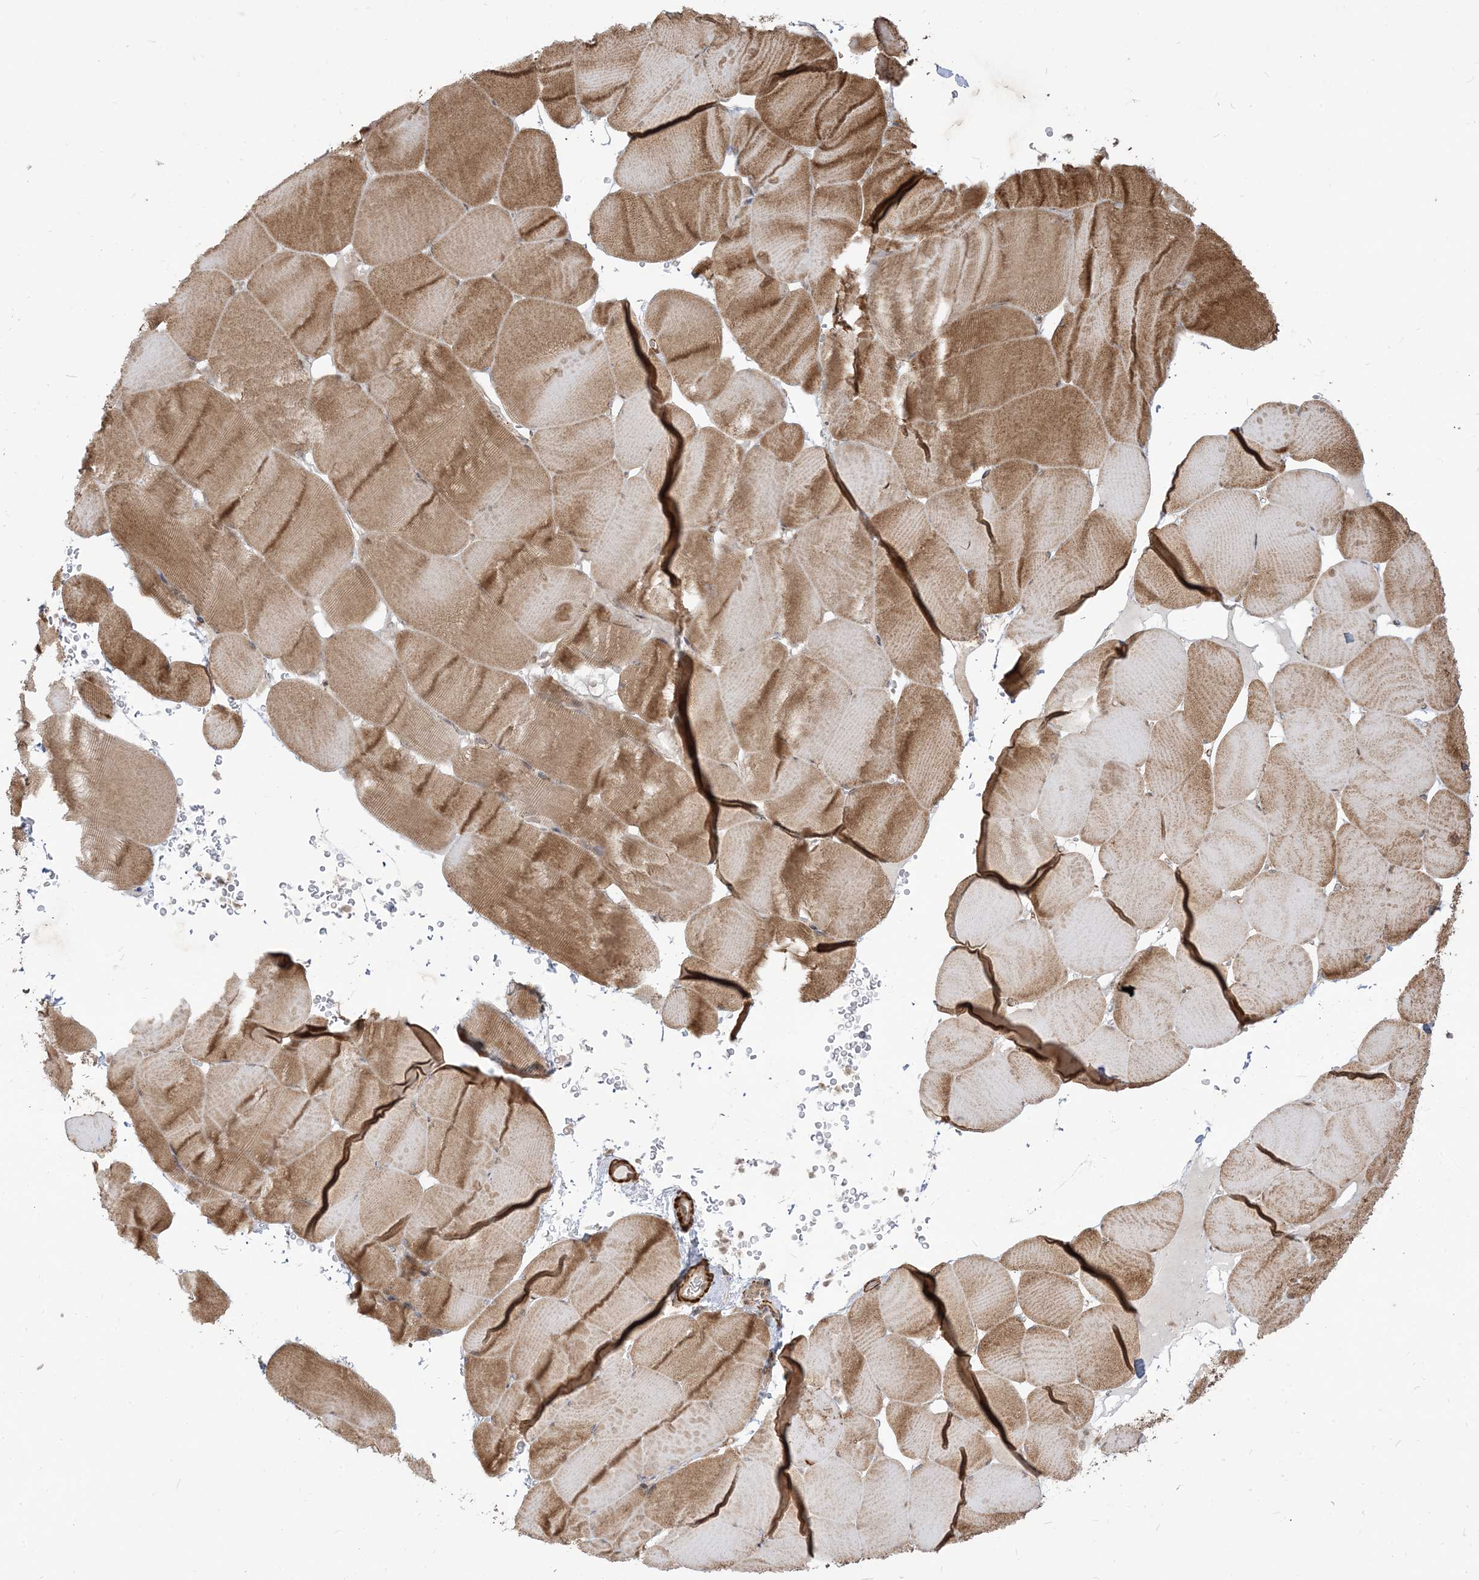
{"staining": {"intensity": "moderate", "quantity": ">75%", "location": "cytoplasmic/membranous"}, "tissue": "skeletal muscle", "cell_type": "Myocytes", "image_type": "normal", "snomed": [{"axis": "morphology", "description": "Normal tissue, NOS"}, {"axis": "topography", "description": "Skeletal muscle"}], "caption": "Immunohistochemistry (IHC) (DAB) staining of benign skeletal muscle exhibits moderate cytoplasmic/membranous protein positivity in about >75% of myocytes.", "gene": "TBCC", "patient": {"sex": "male", "age": 62}}